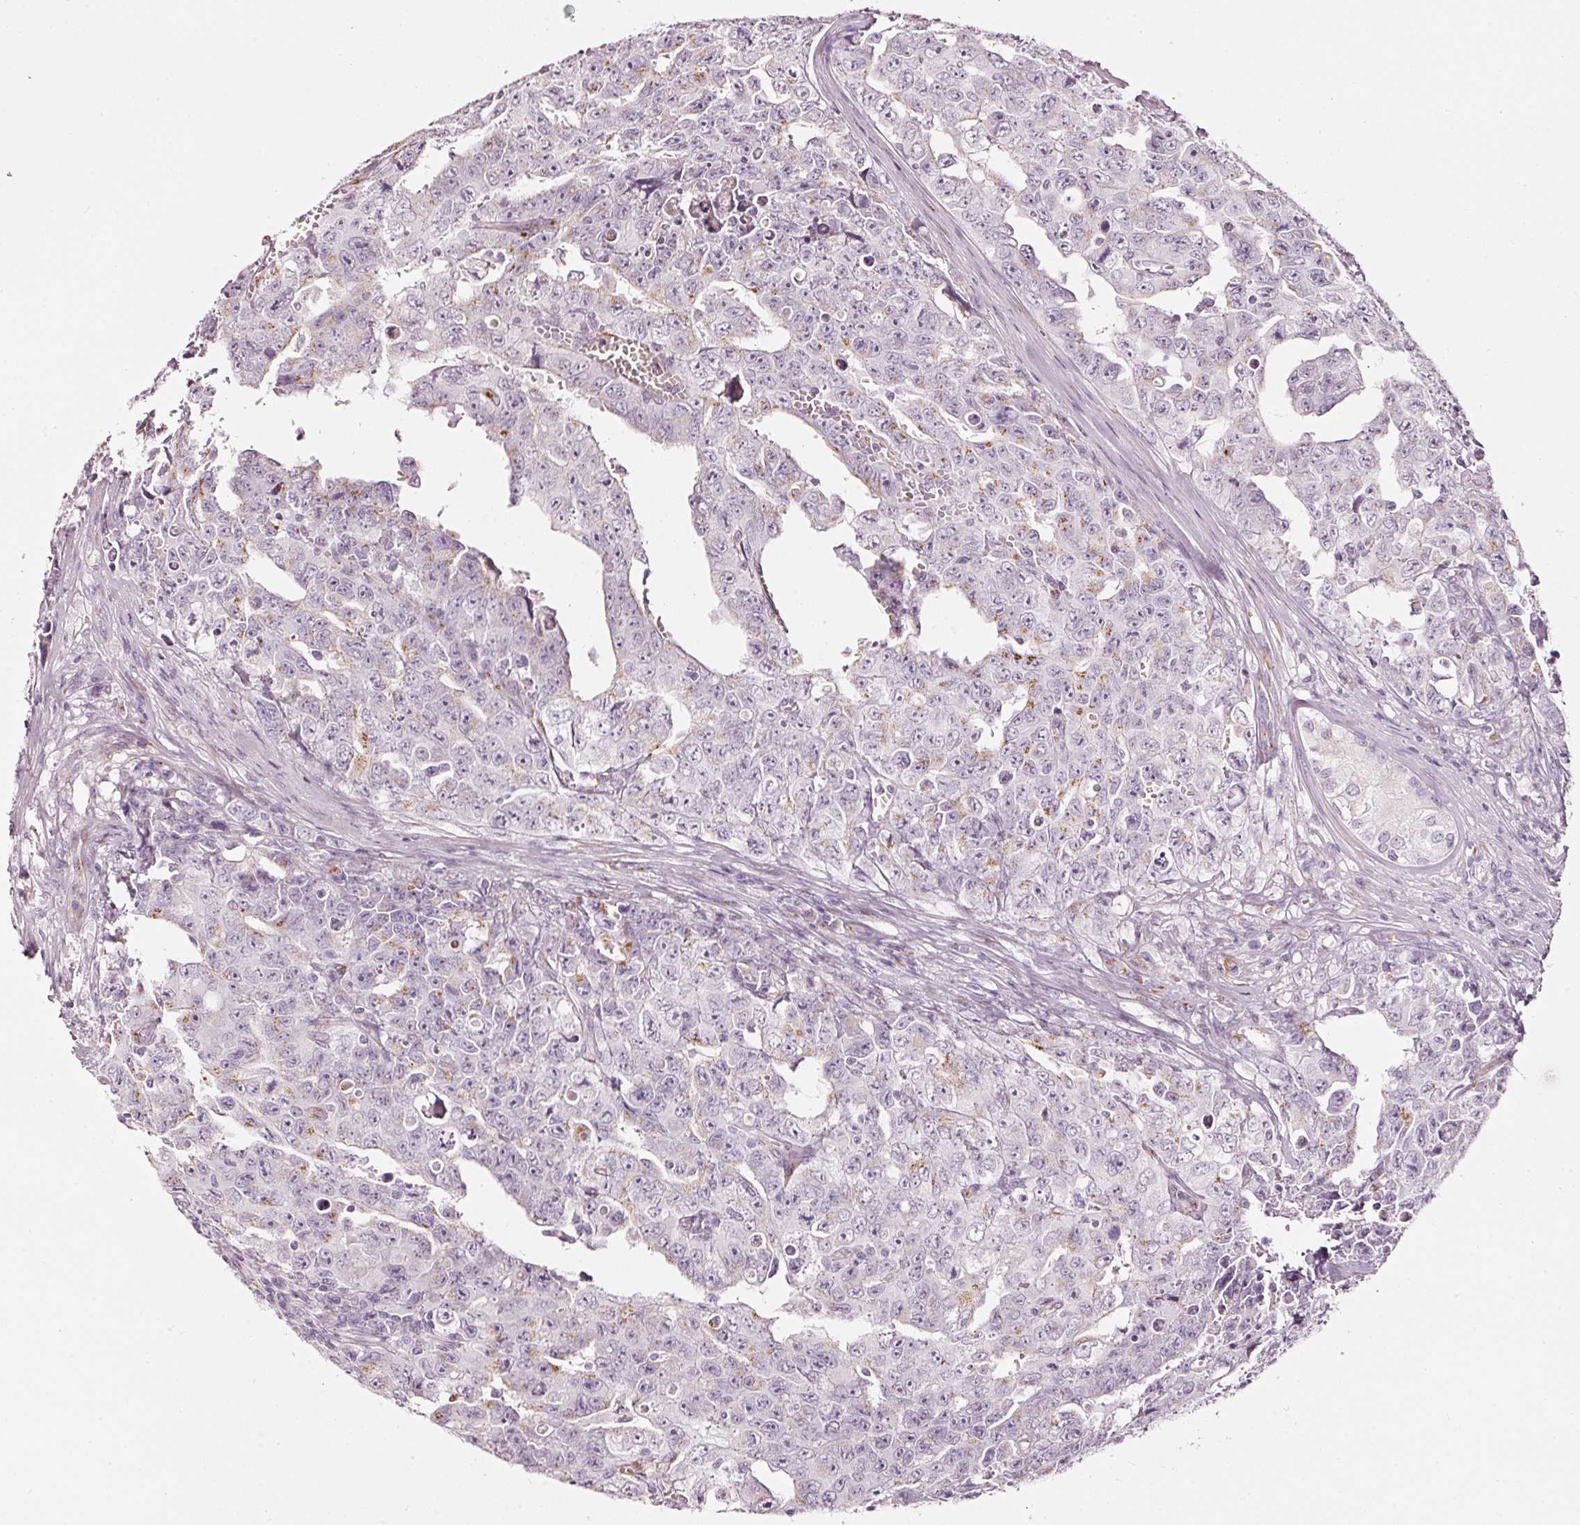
{"staining": {"intensity": "moderate", "quantity": "<25%", "location": "cytoplasmic/membranous"}, "tissue": "testis cancer", "cell_type": "Tumor cells", "image_type": "cancer", "snomed": [{"axis": "morphology", "description": "Carcinoma, Embryonal, NOS"}, {"axis": "topography", "description": "Testis"}], "caption": "Human testis cancer stained with a protein marker shows moderate staining in tumor cells.", "gene": "SDF4", "patient": {"sex": "male", "age": 24}}